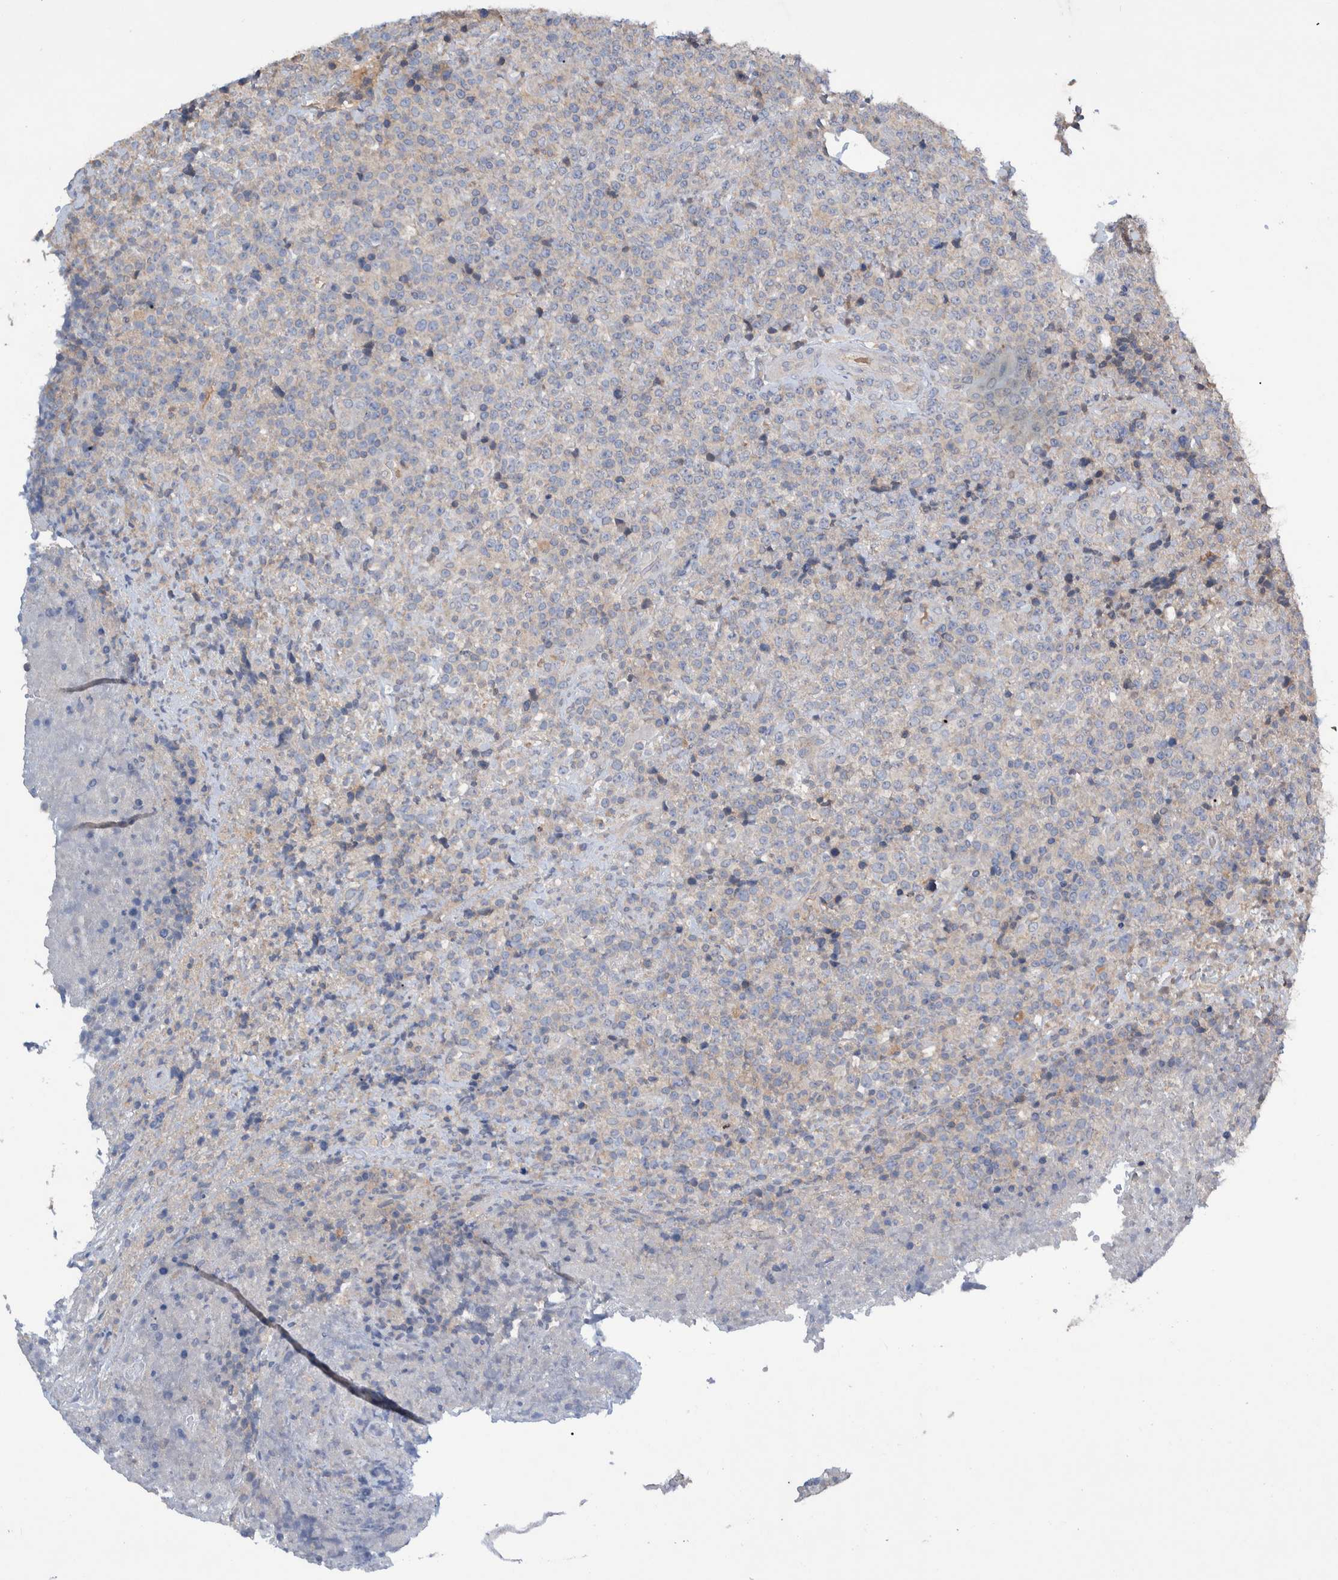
{"staining": {"intensity": "negative", "quantity": "none", "location": "none"}, "tissue": "lymphoma", "cell_type": "Tumor cells", "image_type": "cancer", "snomed": [{"axis": "morphology", "description": "Malignant lymphoma, non-Hodgkin's type, High grade"}, {"axis": "topography", "description": "Lymph node"}], "caption": "Immunohistochemical staining of human high-grade malignant lymphoma, non-Hodgkin's type shows no significant staining in tumor cells. Brightfield microscopy of IHC stained with DAB (3,3'-diaminobenzidine) (brown) and hematoxylin (blue), captured at high magnification.", "gene": "PLPBP", "patient": {"sex": "male", "age": 13}}